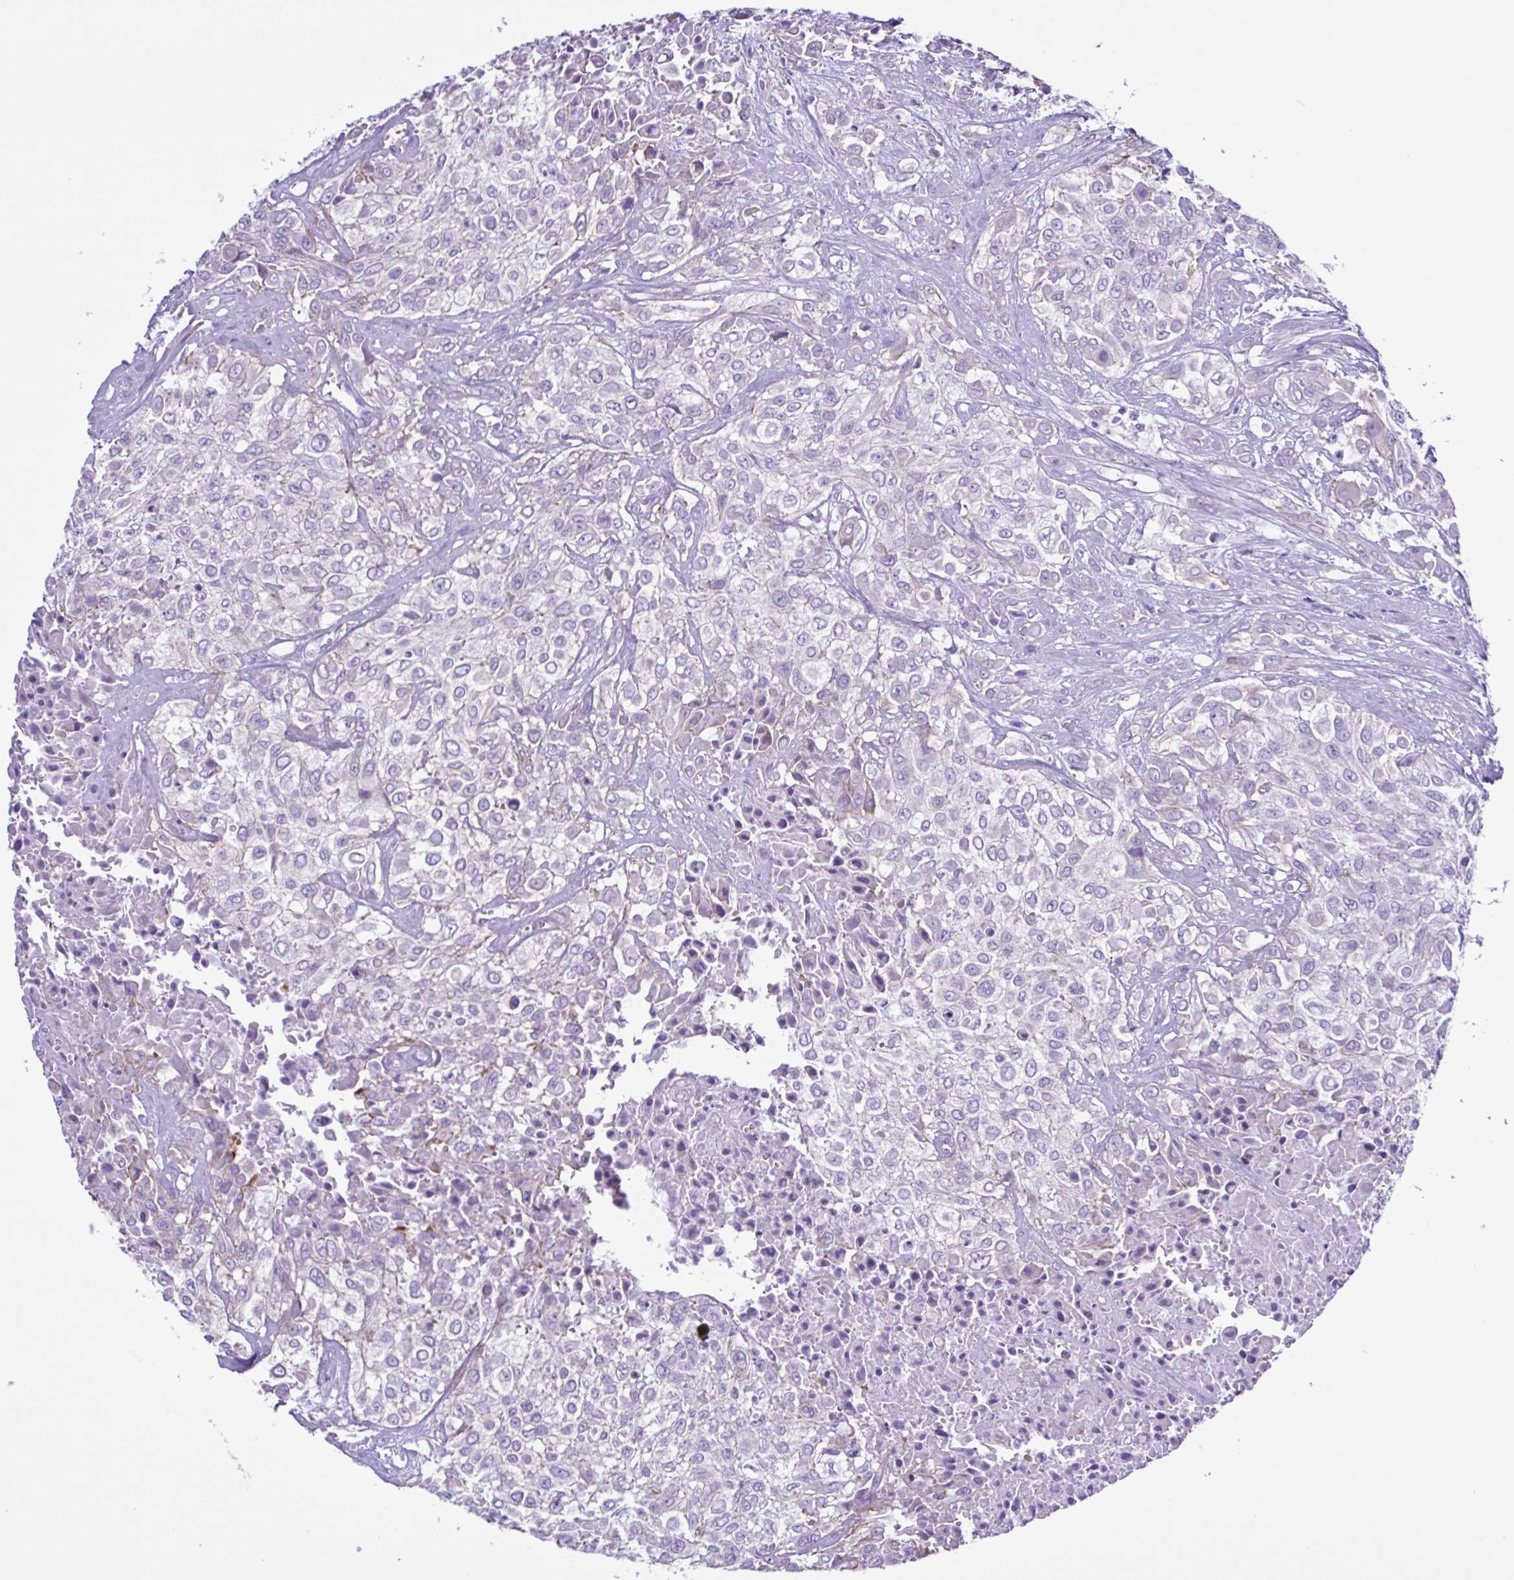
{"staining": {"intensity": "negative", "quantity": "none", "location": "none"}, "tissue": "urothelial cancer", "cell_type": "Tumor cells", "image_type": "cancer", "snomed": [{"axis": "morphology", "description": "Urothelial carcinoma, High grade"}, {"axis": "topography", "description": "Urinary bladder"}], "caption": "High magnification brightfield microscopy of high-grade urothelial carcinoma stained with DAB (3,3'-diaminobenzidine) (brown) and counterstained with hematoxylin (blue): tumor cells show no significant staining.", "gene": "CYP11A1", "patient": {"sex": "male", "age": 57}}